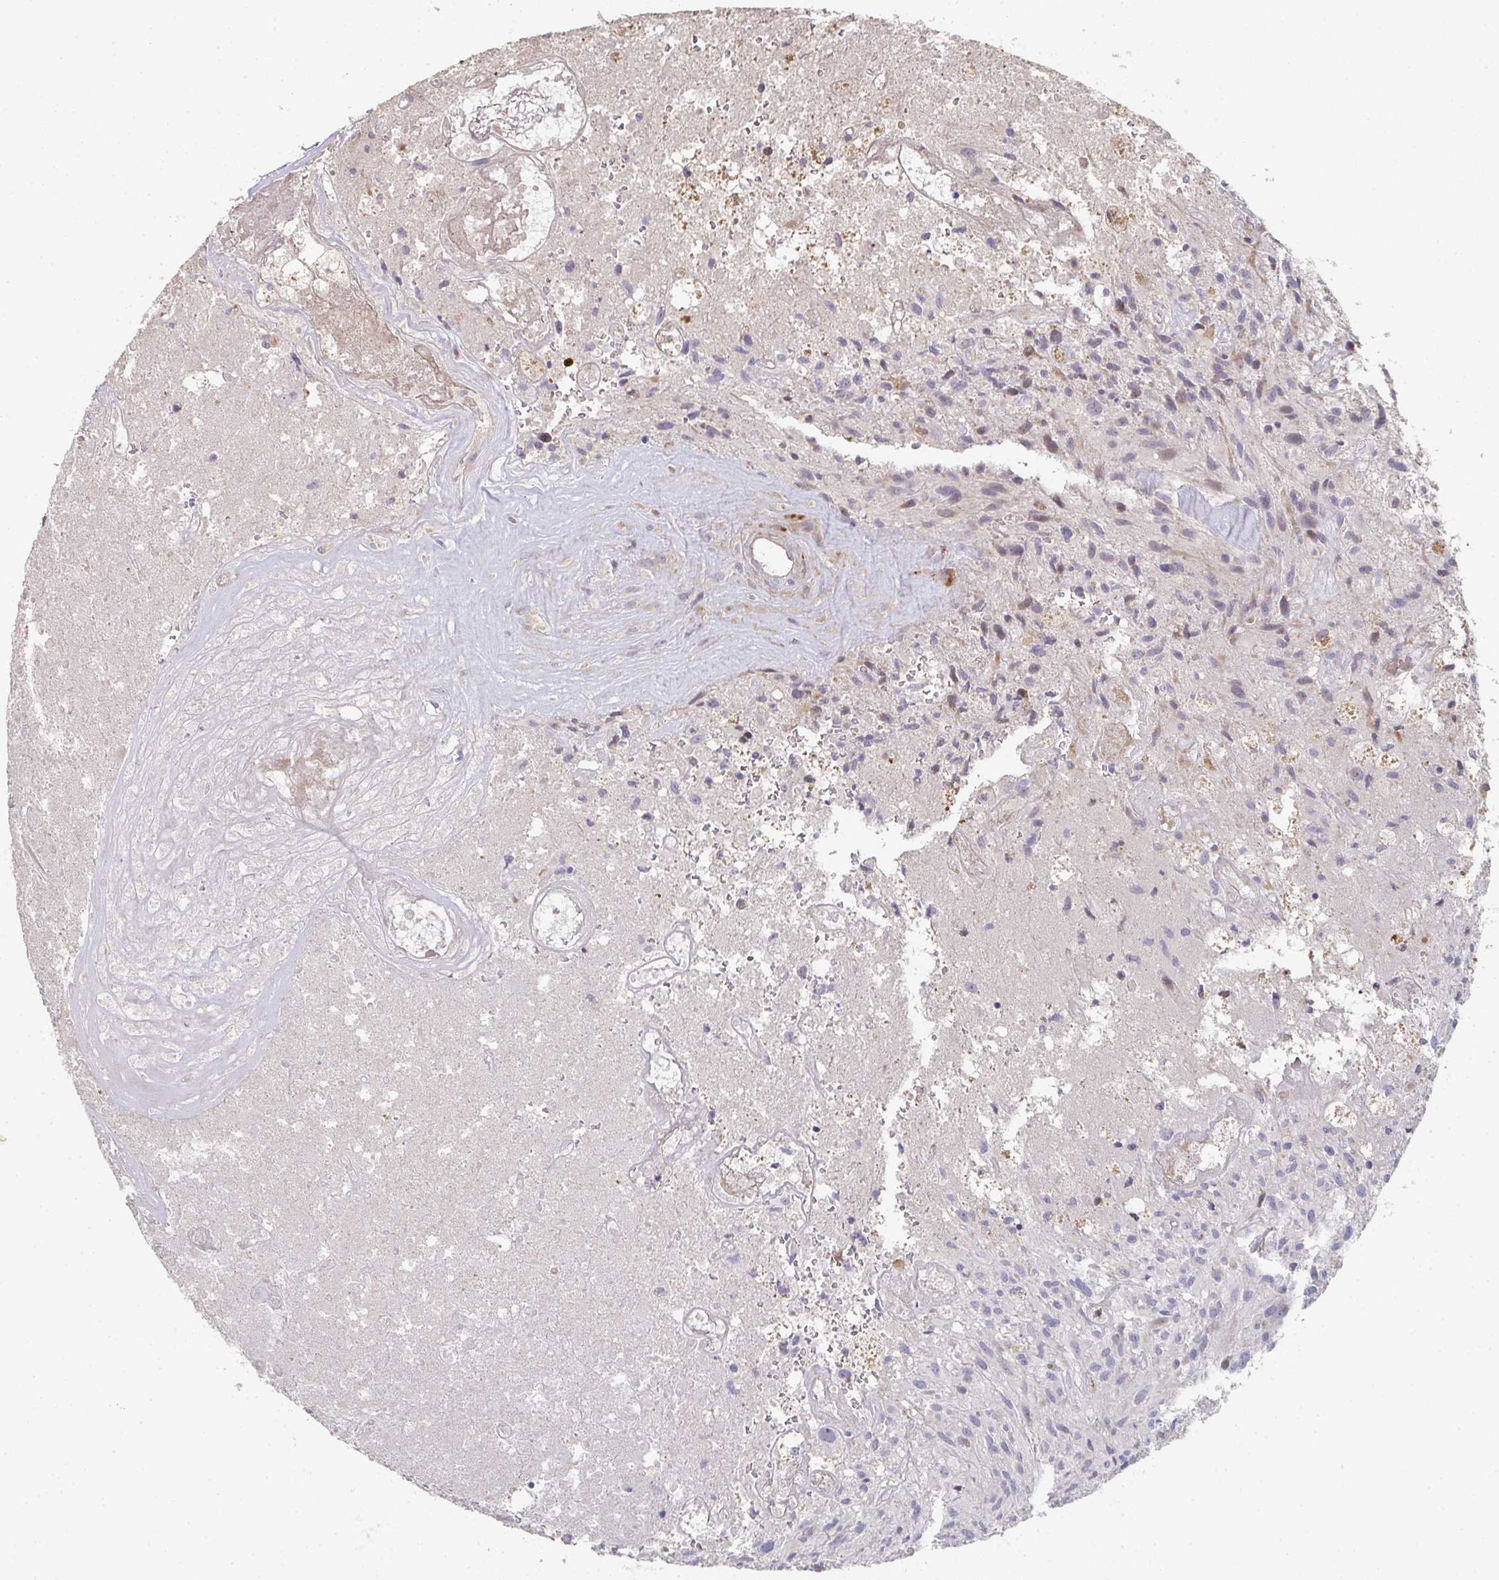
{"staining": {"intensity": "negative", "quantity": "none", "location": "none"}, "tissue": "glioma", "cell_type": "Tumor cells", "image_type": "cancer", "snomed": [{"axis": "morphology", "description": "Glioma, malignant, High grade"}, {"axis": "topography", "description": "Brain"}], "caption": "Immunohistochemistry of glioma displays no expression in tumor cells.", "gene": "A1CF", "patient": {"sex": "female", "age": 70}}